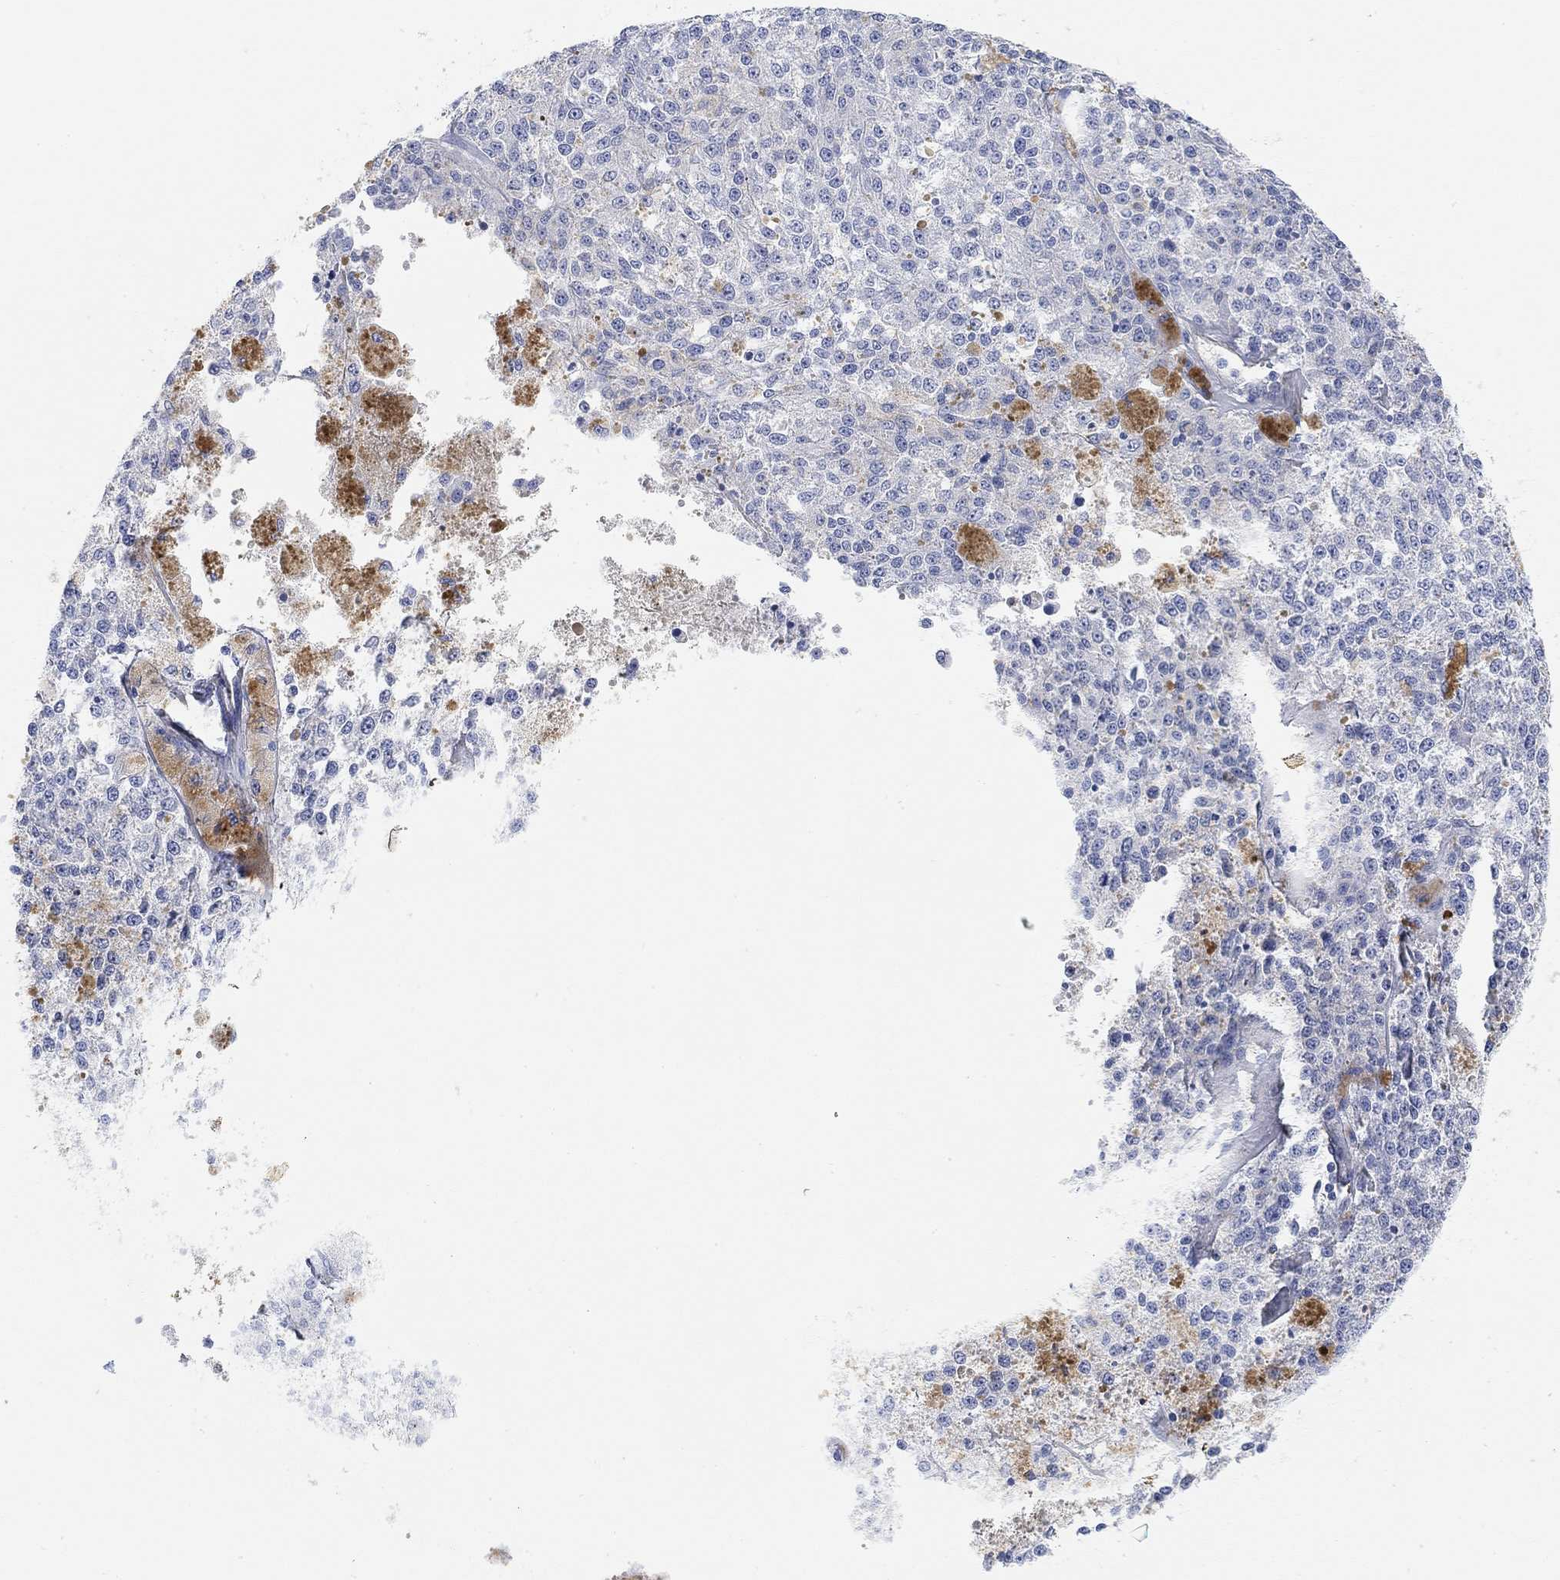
{"staining": {"intensity": "moderate", "quantity": "<25%", "location": "cytoplasmic/membranous"}, "tissue": "melanoma", "cell_type": "Tumor cells", "image_type": "cancer", "snomed": [{"axis": "morphology", "description": "Malignant melanoma, Metastatic site"}, {"axis": "topography", "description": "Lymph node"}], "caption": "IHC histopathology image of neoplastic tissue: human melanoma stained using IHC displays low levels of moderate protein expression localized specifically in the cytoplasmic/membranous of tumor cells, appearing as a cytoplasmic/membranous brown color.", "gene": "VAT1L", "patient": {"sex": "female", "age": 64}}